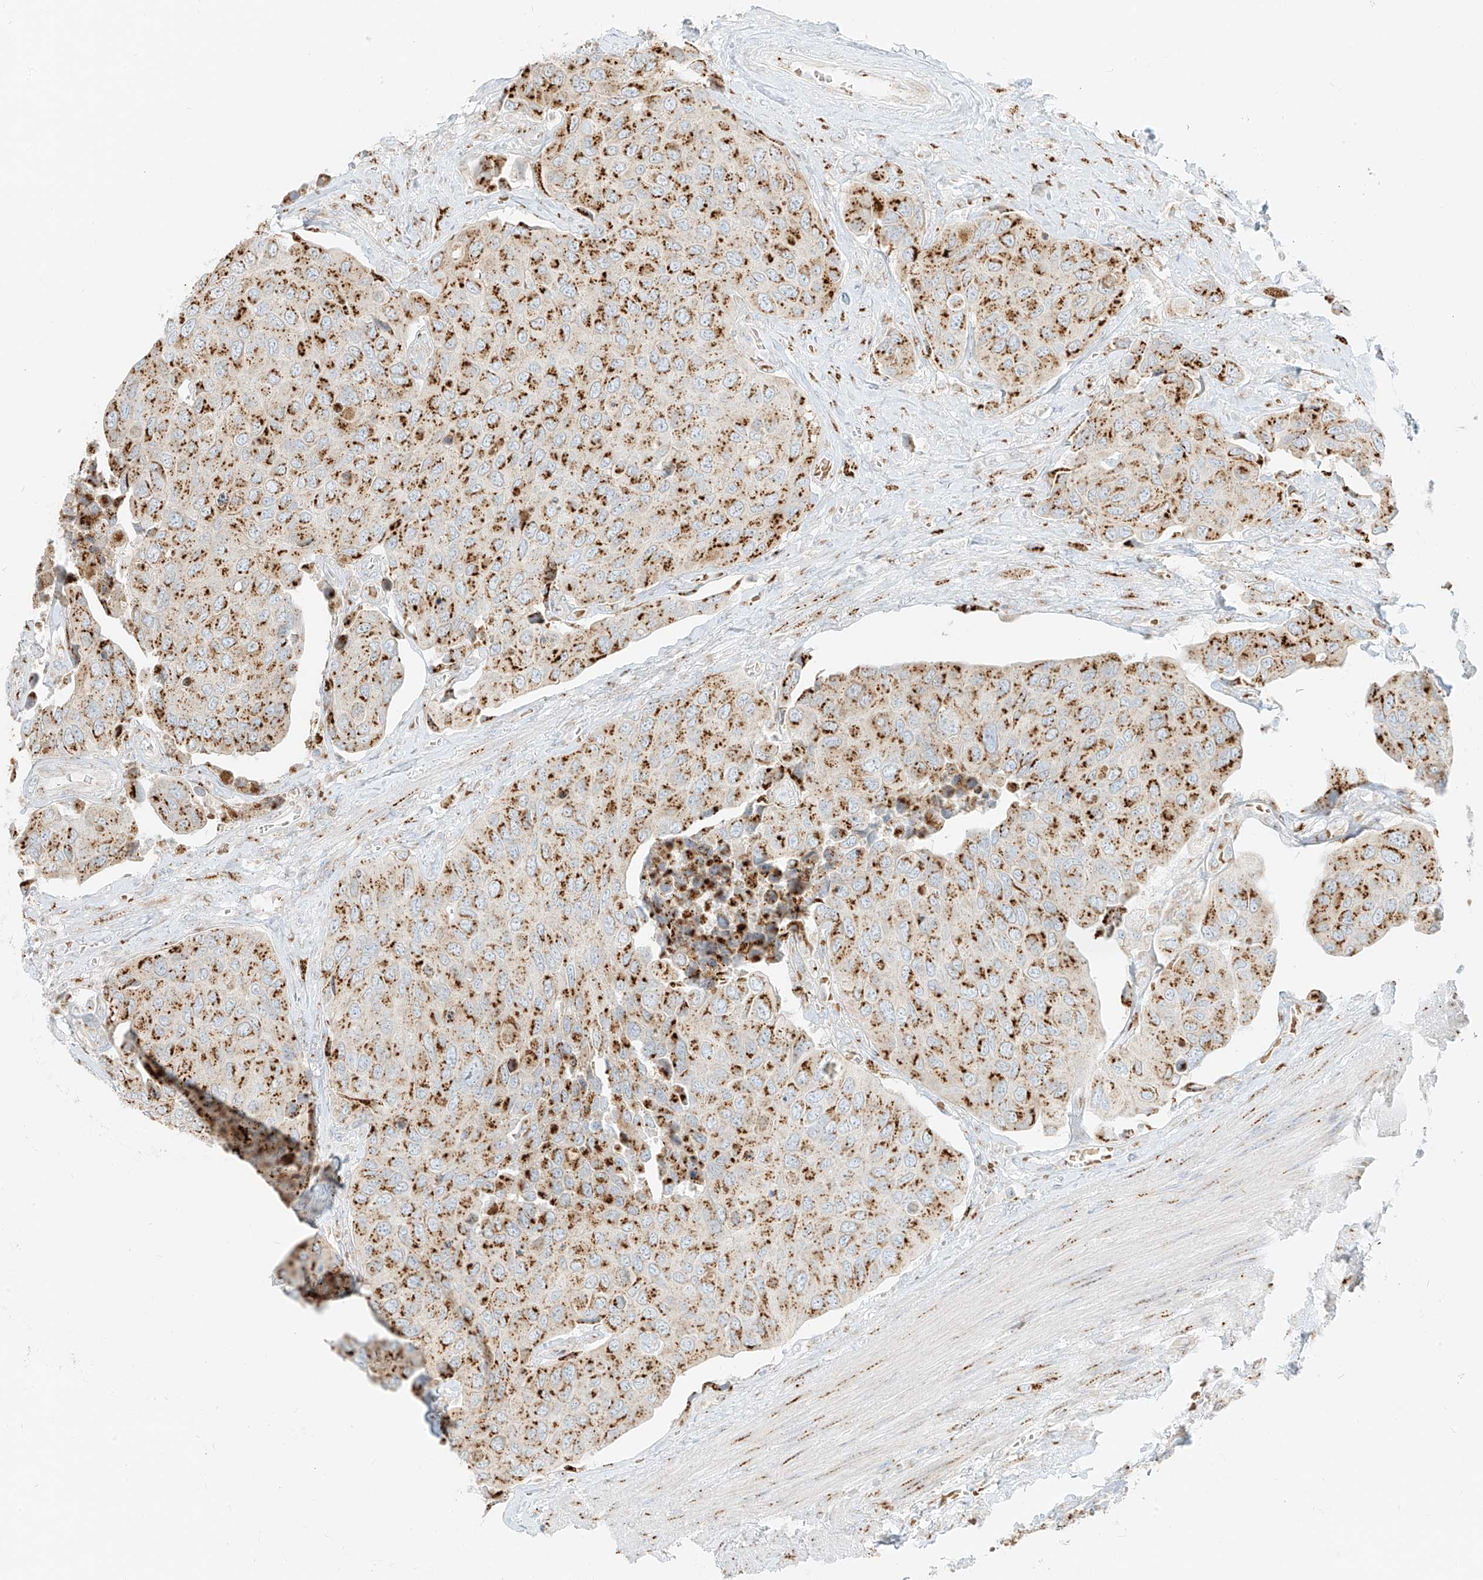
{"staining": {"intensity": "moderate", "quantity": ">75%", "location": "cytoplasmic/membranous"}, "tissue": "urothelial cancer", "cell_type": "Tumor cells", "image_type": "cancer", "snomed": [{"axis": "morphology", "description": "Urothelial carcinoma, High grade"}, {"axis": "topography", "description": "Urinary bladder"}], "caption": "An IHC image of neoplastic tissue is shown. Protein staining in brown labels moderate cytoplasmic/membranous positivity in urothelial cancer within tumor cells. The protein is shown in brown color, while the nuclei are stained blue.", "gene": "TMEM87B", "patient": {"sex": "male", "age": 74}}